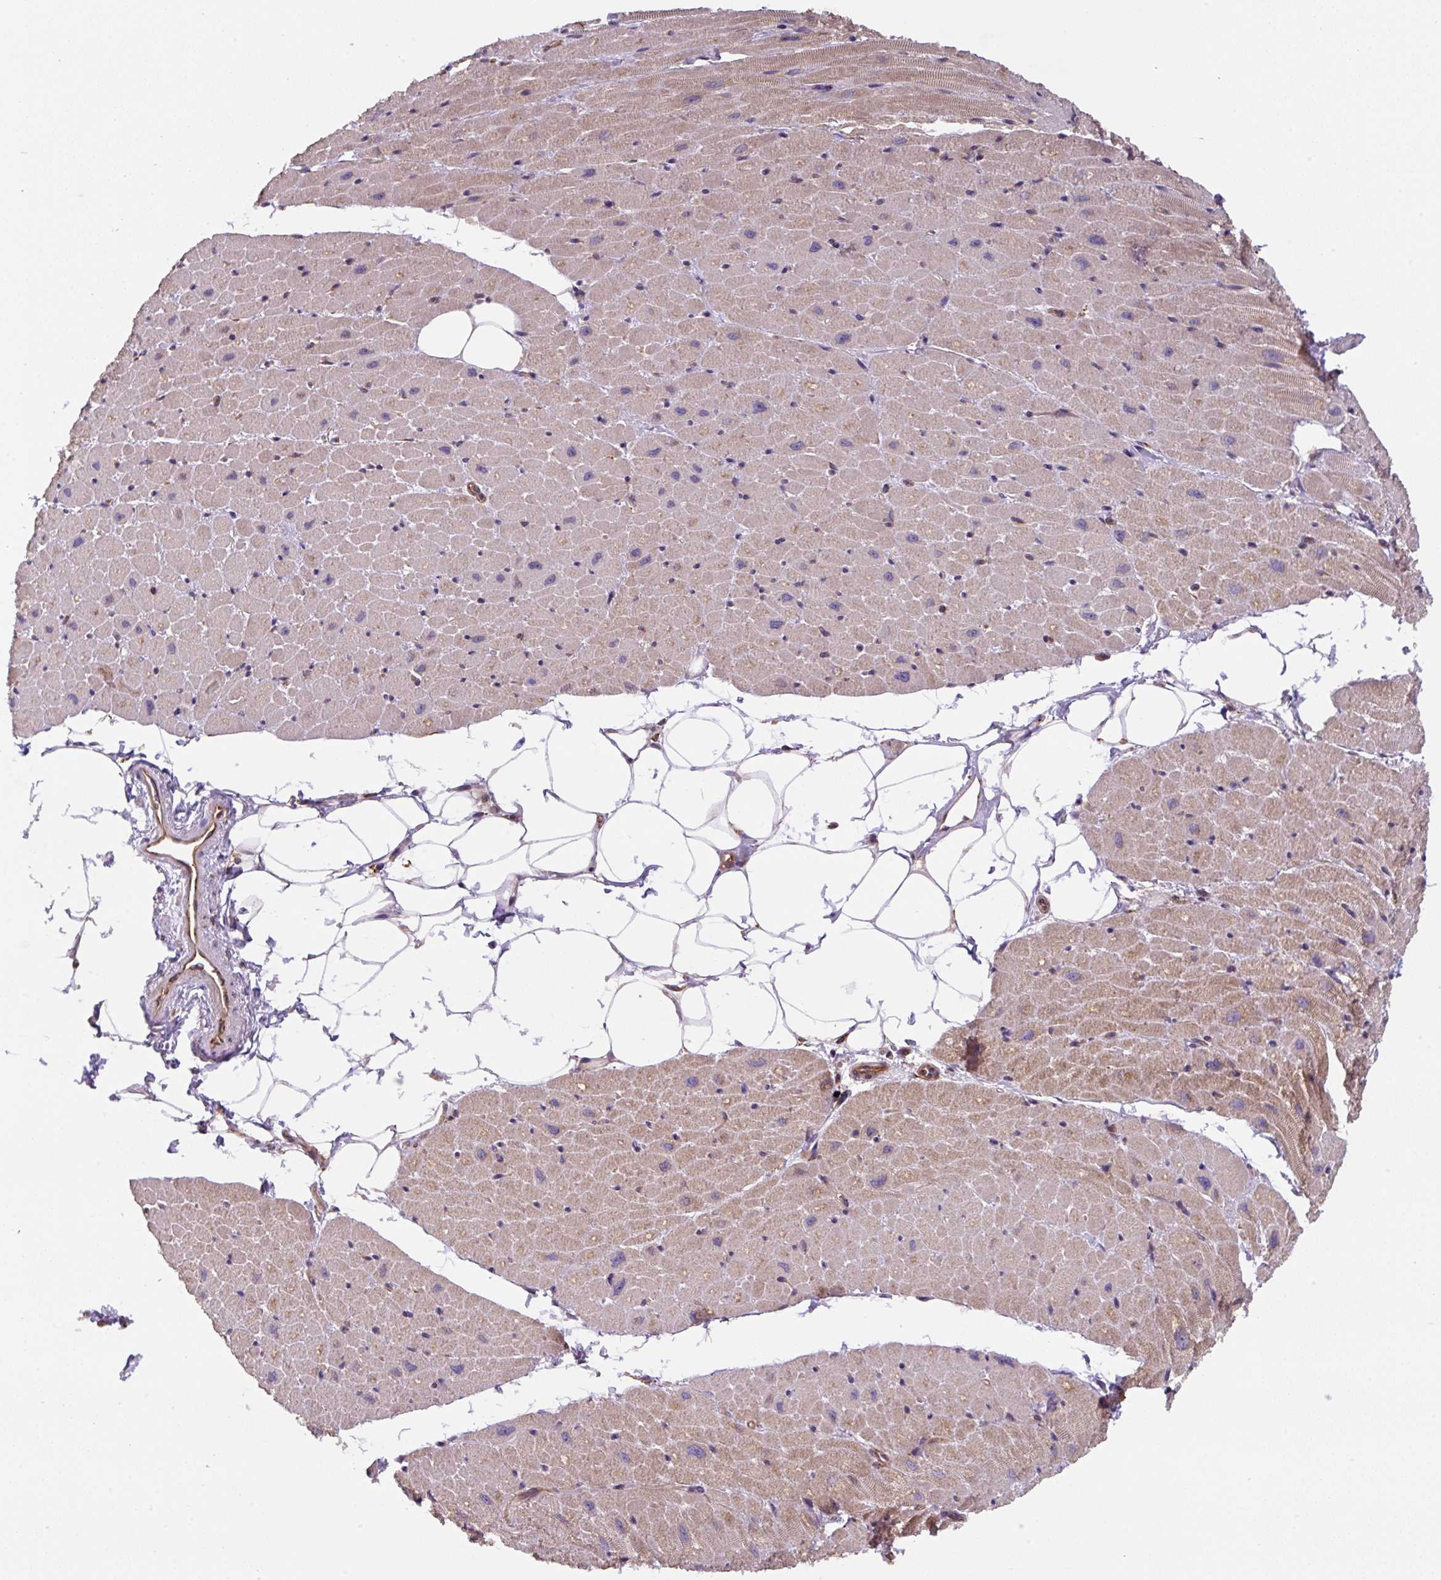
{"staining": {"intensity": "moderate", "quantity": "25%-75%", "location": "cytoplasmic/membranous"}, "tissue": "heart muscle", "cell_type": "Cardiomyocytes", "image_type": "normal", "snomed": [{"axis": "morphology", "description": "Normal tissue, NOS"}, {"axis": "topography", "description": "Heart"}], "caption": "Protein analysis of normal heart muscle displays moderate cytoplasmic/membranous positivity in about 25%-75% of cardiomyocytes.", "gene": "APOBEC3D", "patient": {"sex": "male", "age": 62}}